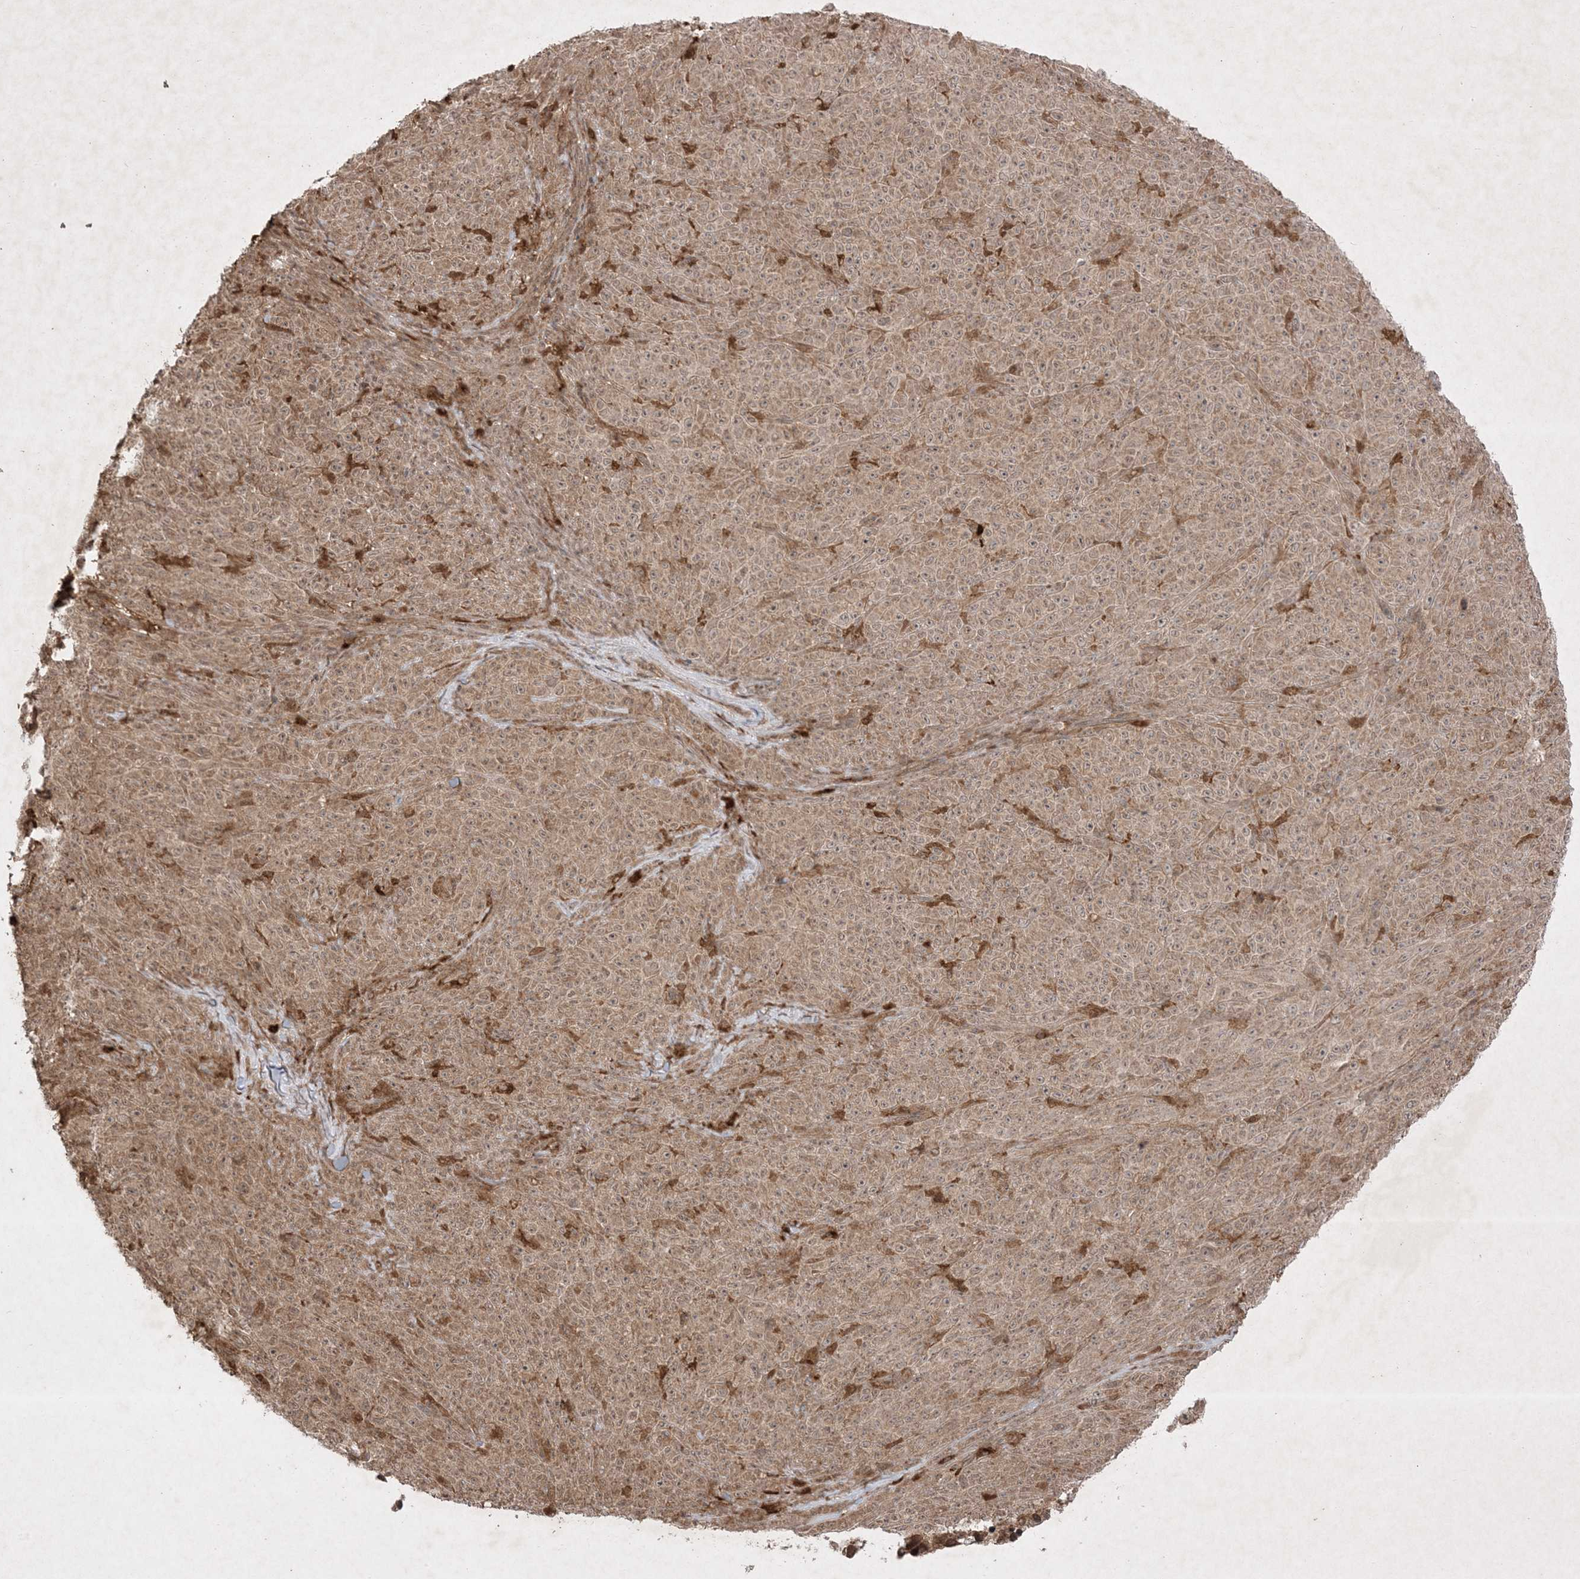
{"staining": {"intensity": "weak", "quantity": ">75%", "location": "cytoplasmic/membranous,nuclear"}, "tissue": "melanoma", "cell_type": "Tumor cells", "image_type": "cancer", "snomed": [{"axis": "morphology", "description": "Malignant melanoma, NOS"}, {"axis": "topography", "description": "Skin"}], "caption": "A micrograph of melanoma stained for a protein shows weak cytoplasmic/membranous and nuclear brown staining in tumor cells.", "gene": "PTK6", "patient": {"sex": "female", "age": 82}}